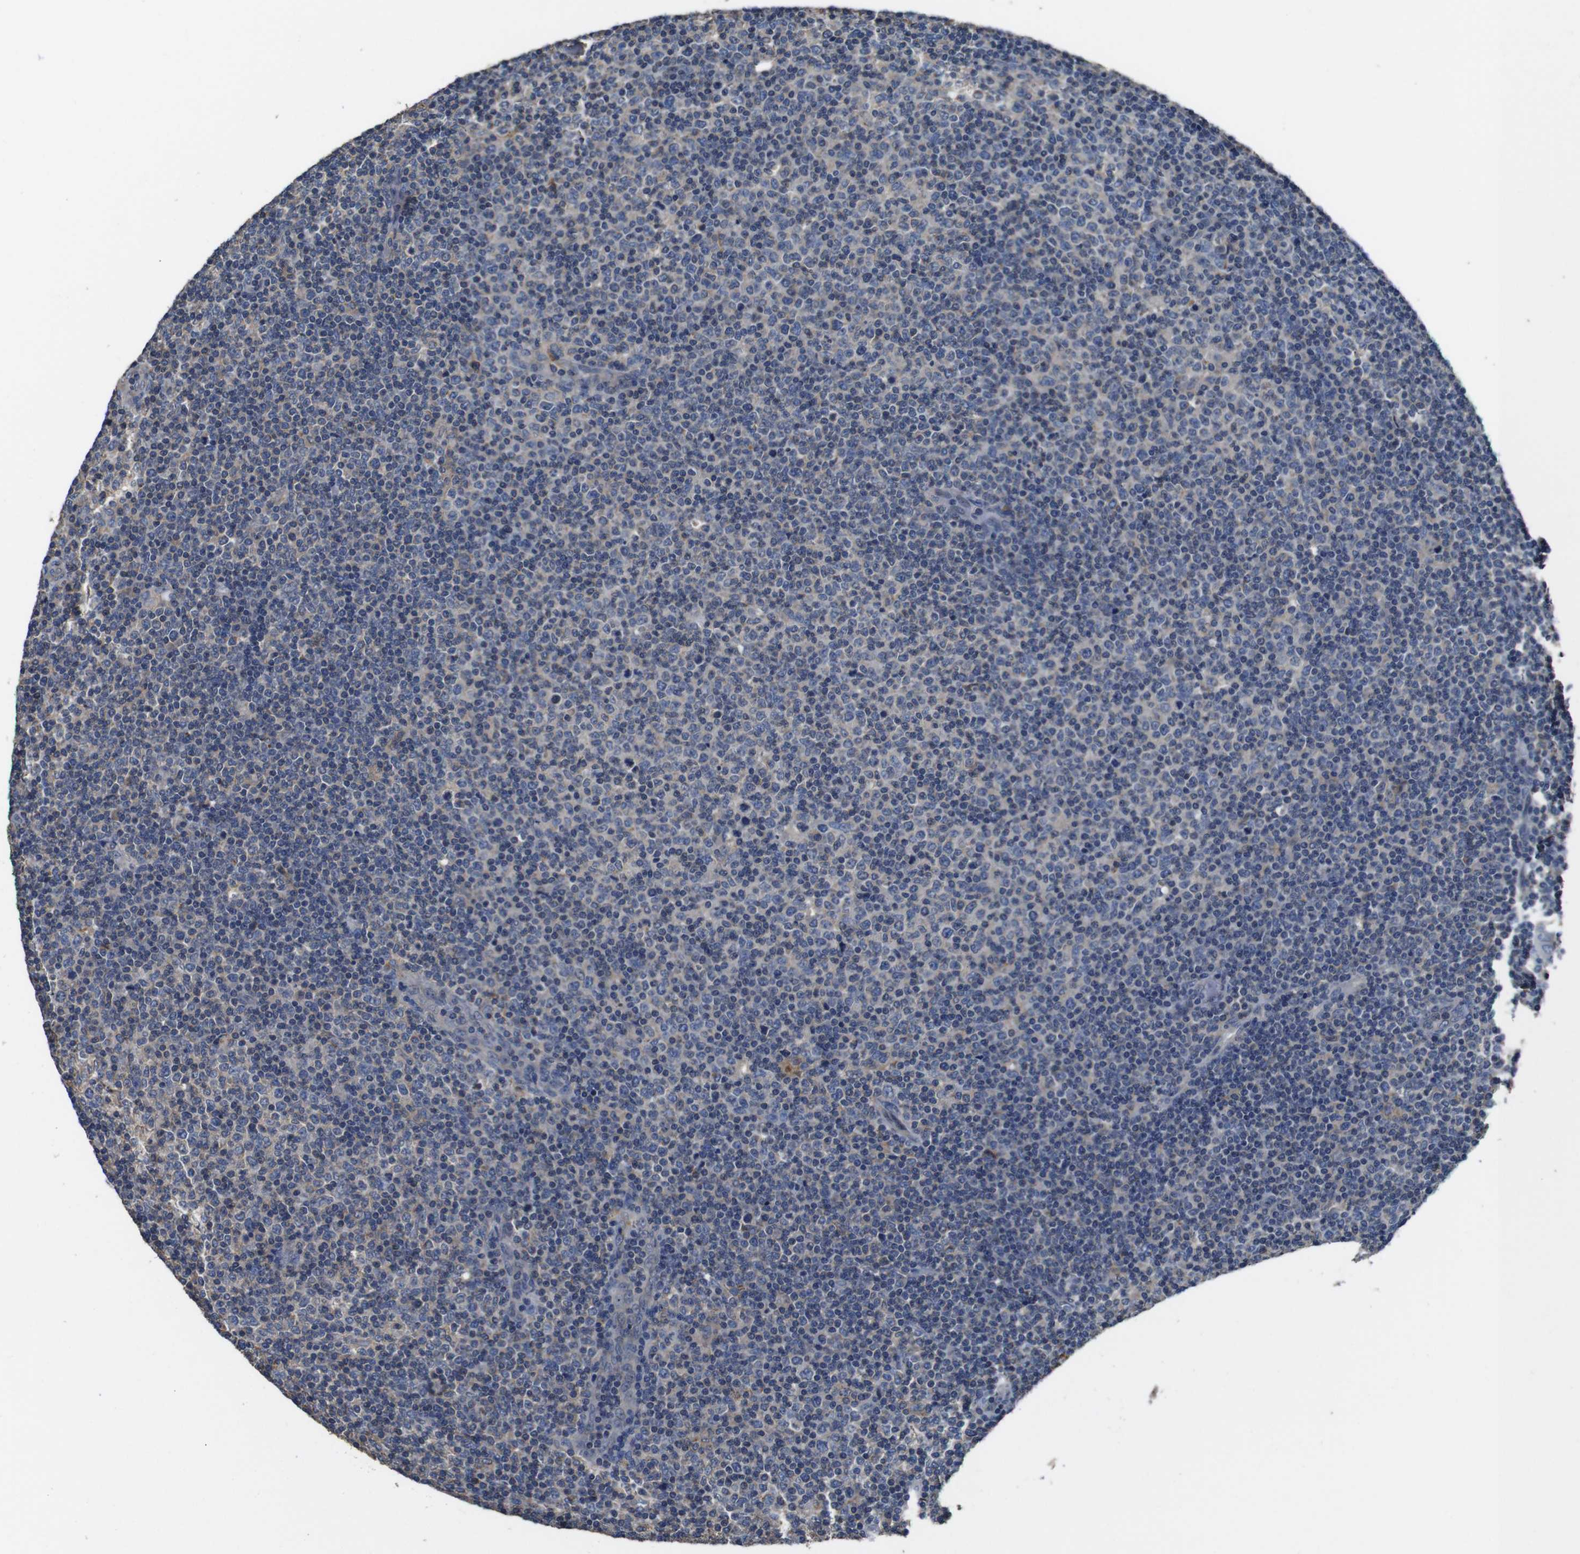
{"staining": {"intensity": "negative", "quantity": "none", "location": "none"}, "tissue": "lymphoma", "cell_type": "Tumor cells", "image_type": "cancer", "snomed": [{"axis": "morphology", "description": "Malignant lymphoma, non-Hodgkin's type, Low grade"}, {"axis": "topography", "description": "Lymph node"}], "caption": "A histopathology image of low-grade malignant lymphoma, non-Hodgkin's type stained for a protein shows no brown staining in tumor cells.", "gene": "GLIPR1", "patient": {"sex": "male", "age": 70}}